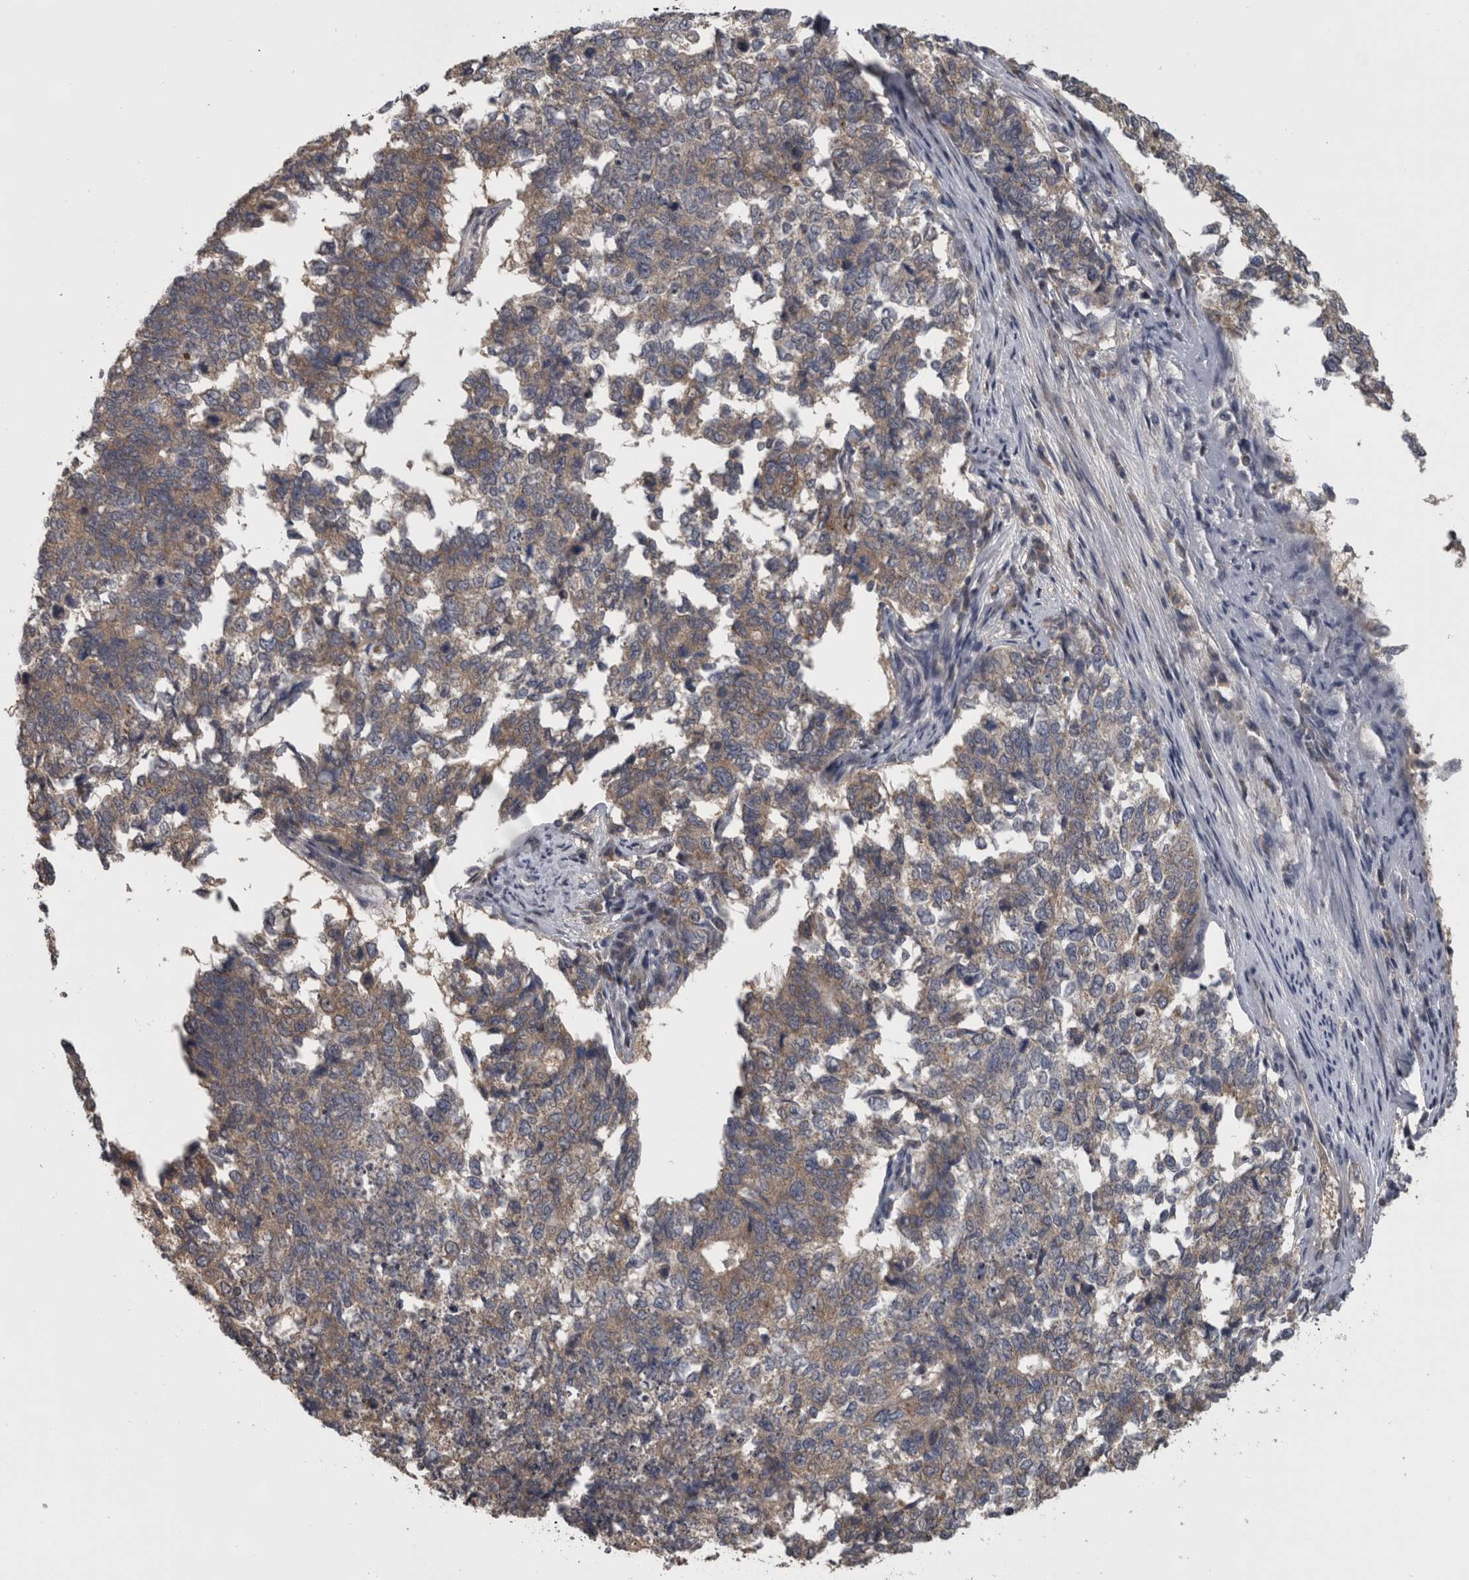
{"staining": {"intensity": "weak", "quantity": ">75%", "location": "cytoplasmic/membranous"}, "tissue": "cervical cancer", "cell_type": "Tumor cells", "image_type": "cancer", "snomed": [{"axis": "morphology", "description": "Squamous cell carcinoma, NOS"}, {"axis": "topography", "description": "Cervix"}], "caption": "DAB (3,3'-diaminobenzidine) immunohistochemical staining of cervical cancer (squamous cell carcinoma) demonstrates weak cytoplasmic/membranous protein expression in approximately >75% of tumor cells. The protein is stained brown, and the nuclei are stained in blue (DAB IHC with brightfield microscopy, high magnification).", "gene": "APRT", "patient": {"sex": "female", "age": 63}}